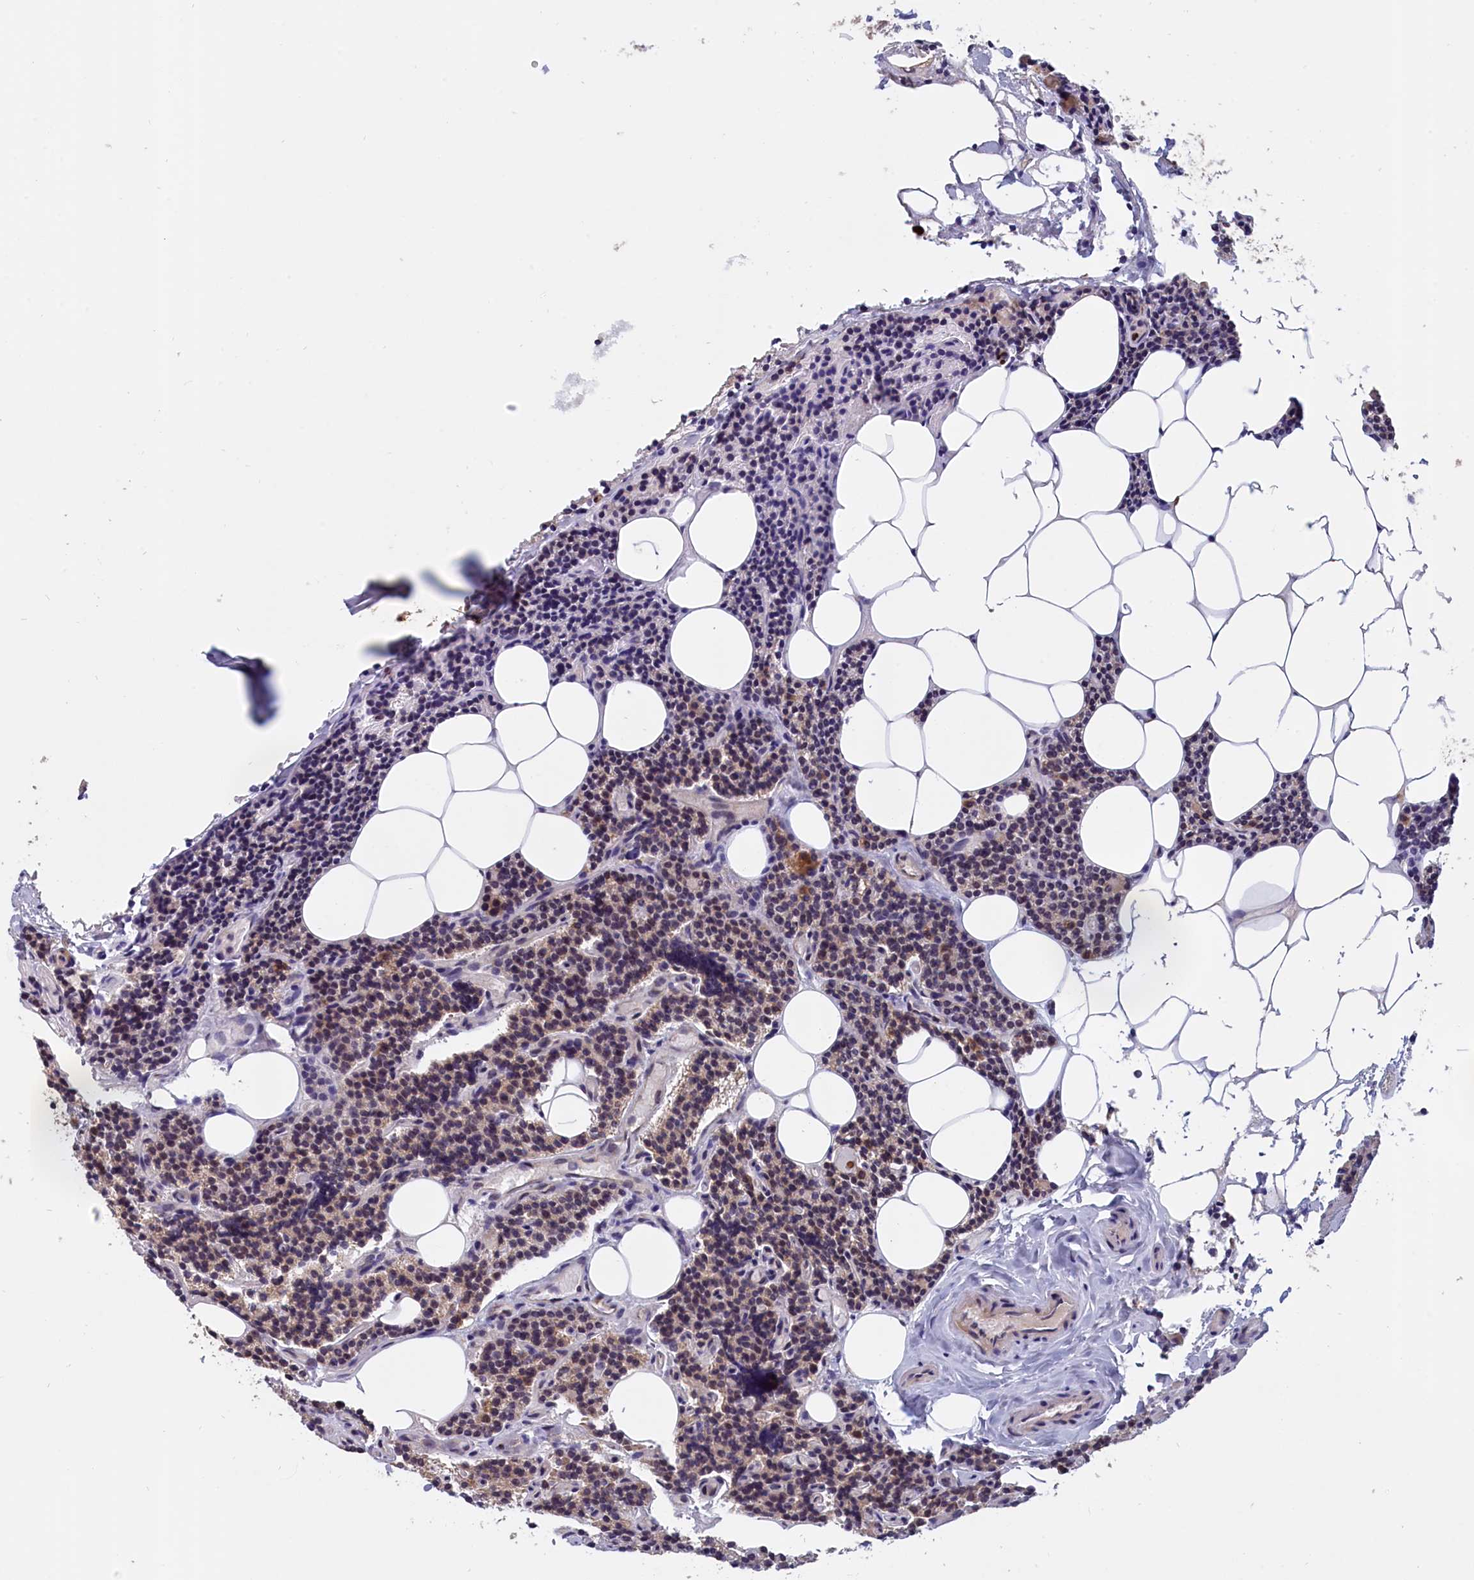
{"staining": {"intensity": "moderate", "quantity": "25%-75%", "location": "cytoplasmic/membranous"}, "tissue": "parathyroid gland", "cell_type": "Glandular cells", "image_type": "normal", "snomed": [{"axis": "morphology", "description": "Normal tissue, NOS"}, {"axis": "topography", "description": "Parathyroid gland"}], "caption": "Parathyroid gland stained for a protein (brown) exhibits moderate cytoplasmic/membranous positive expression in approximately 25%-75% of glandular cells.", "gene": "EPB41L4B", "patient": {"sex": "female", "age": 43}}